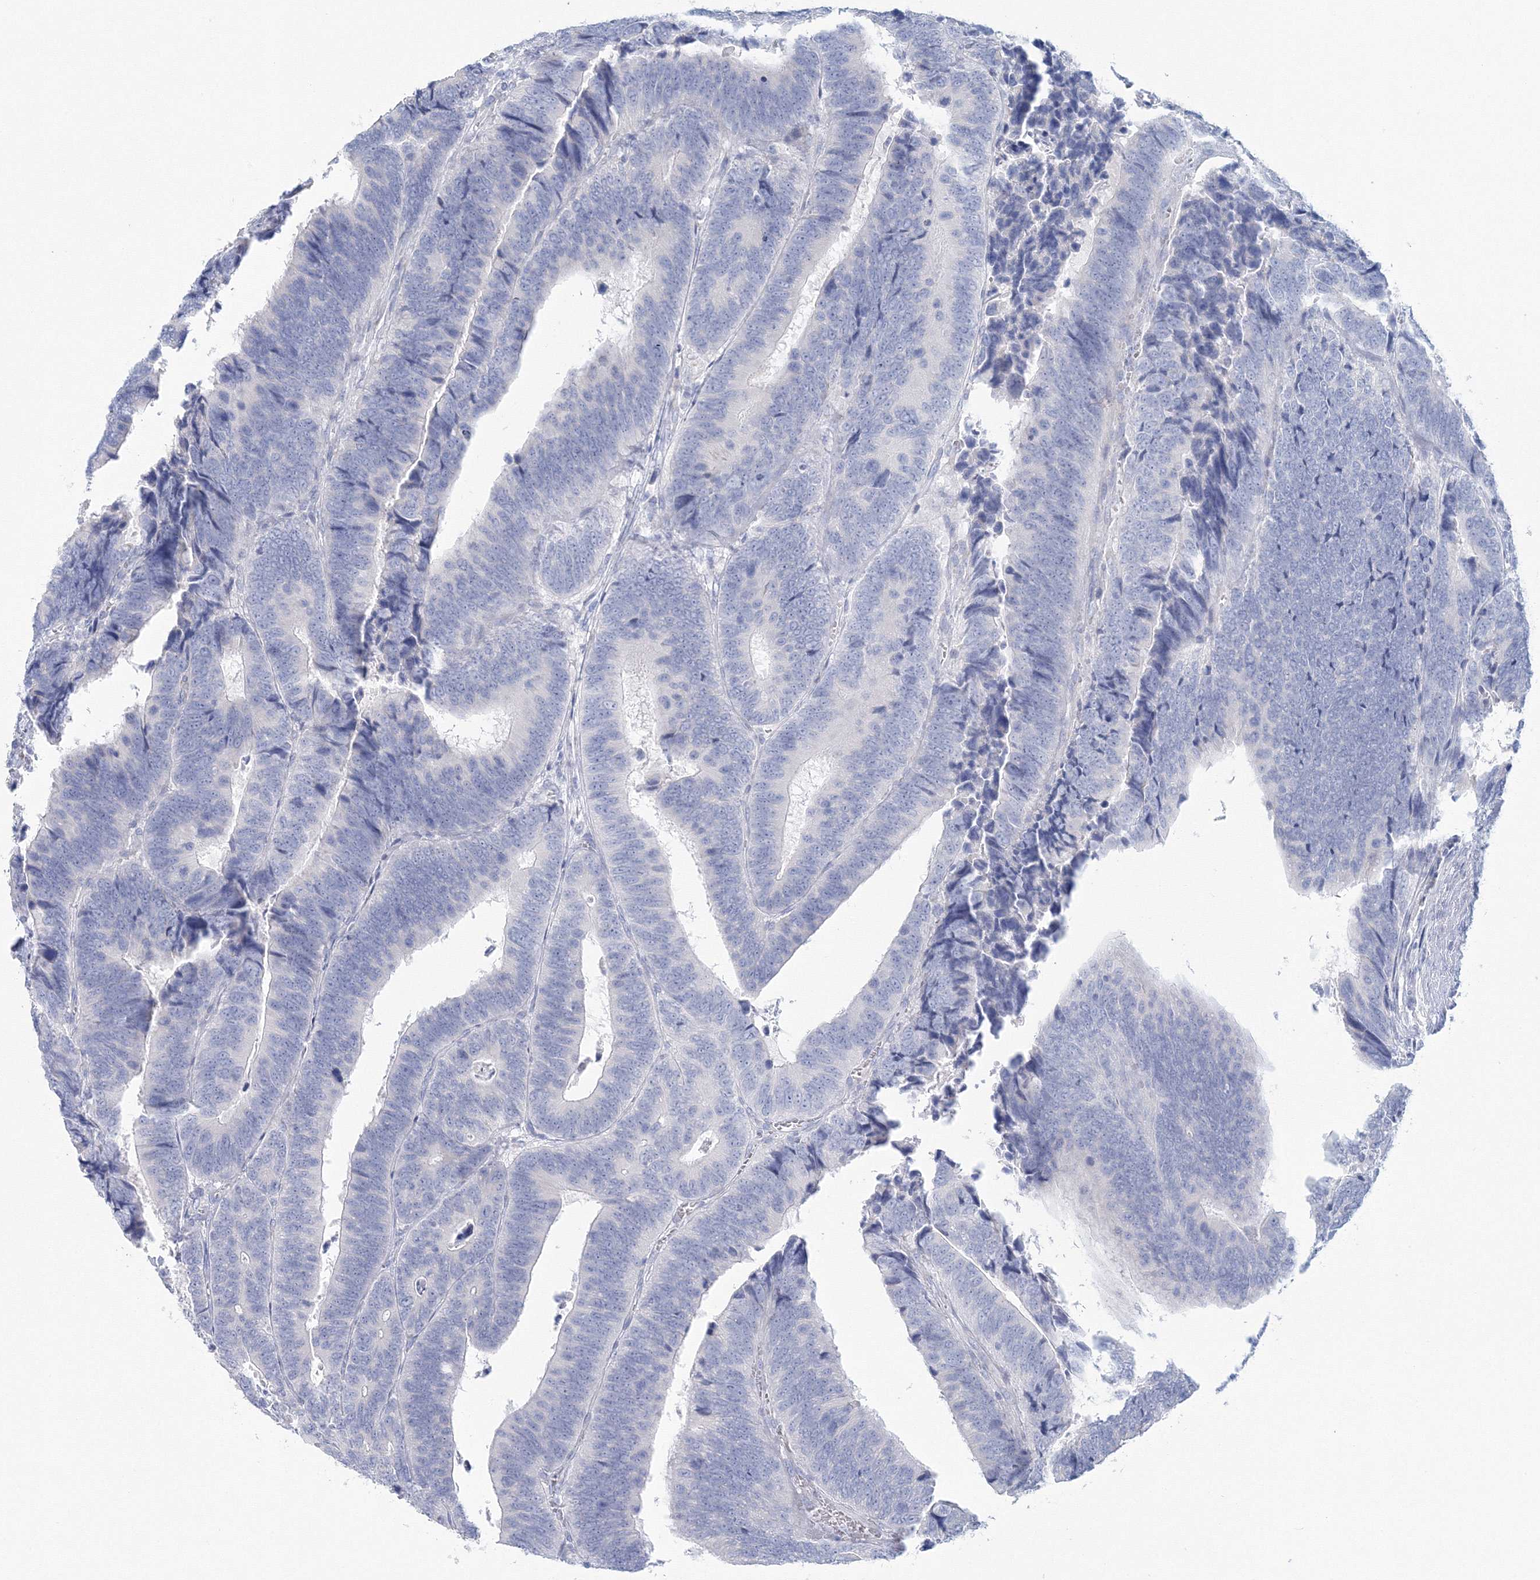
{"staining": {"intensity": "negative", "quantity": "none", "location": "none"}, "tissue": "colorectal cancer", "cell_type": "Tumor cells", "image_type": "cancer", "snomed": [{"axis": "morphology", "description": "Adenocarcinoma, NOS"}, {"axis": "topography", "description": "Colon"}], "caption": "Immunohistochemistry of colorectal cancer reveals no positivity in tumor cells.", "gene": "VSIG1", "patient": {"sex": "male", "age": 72}}